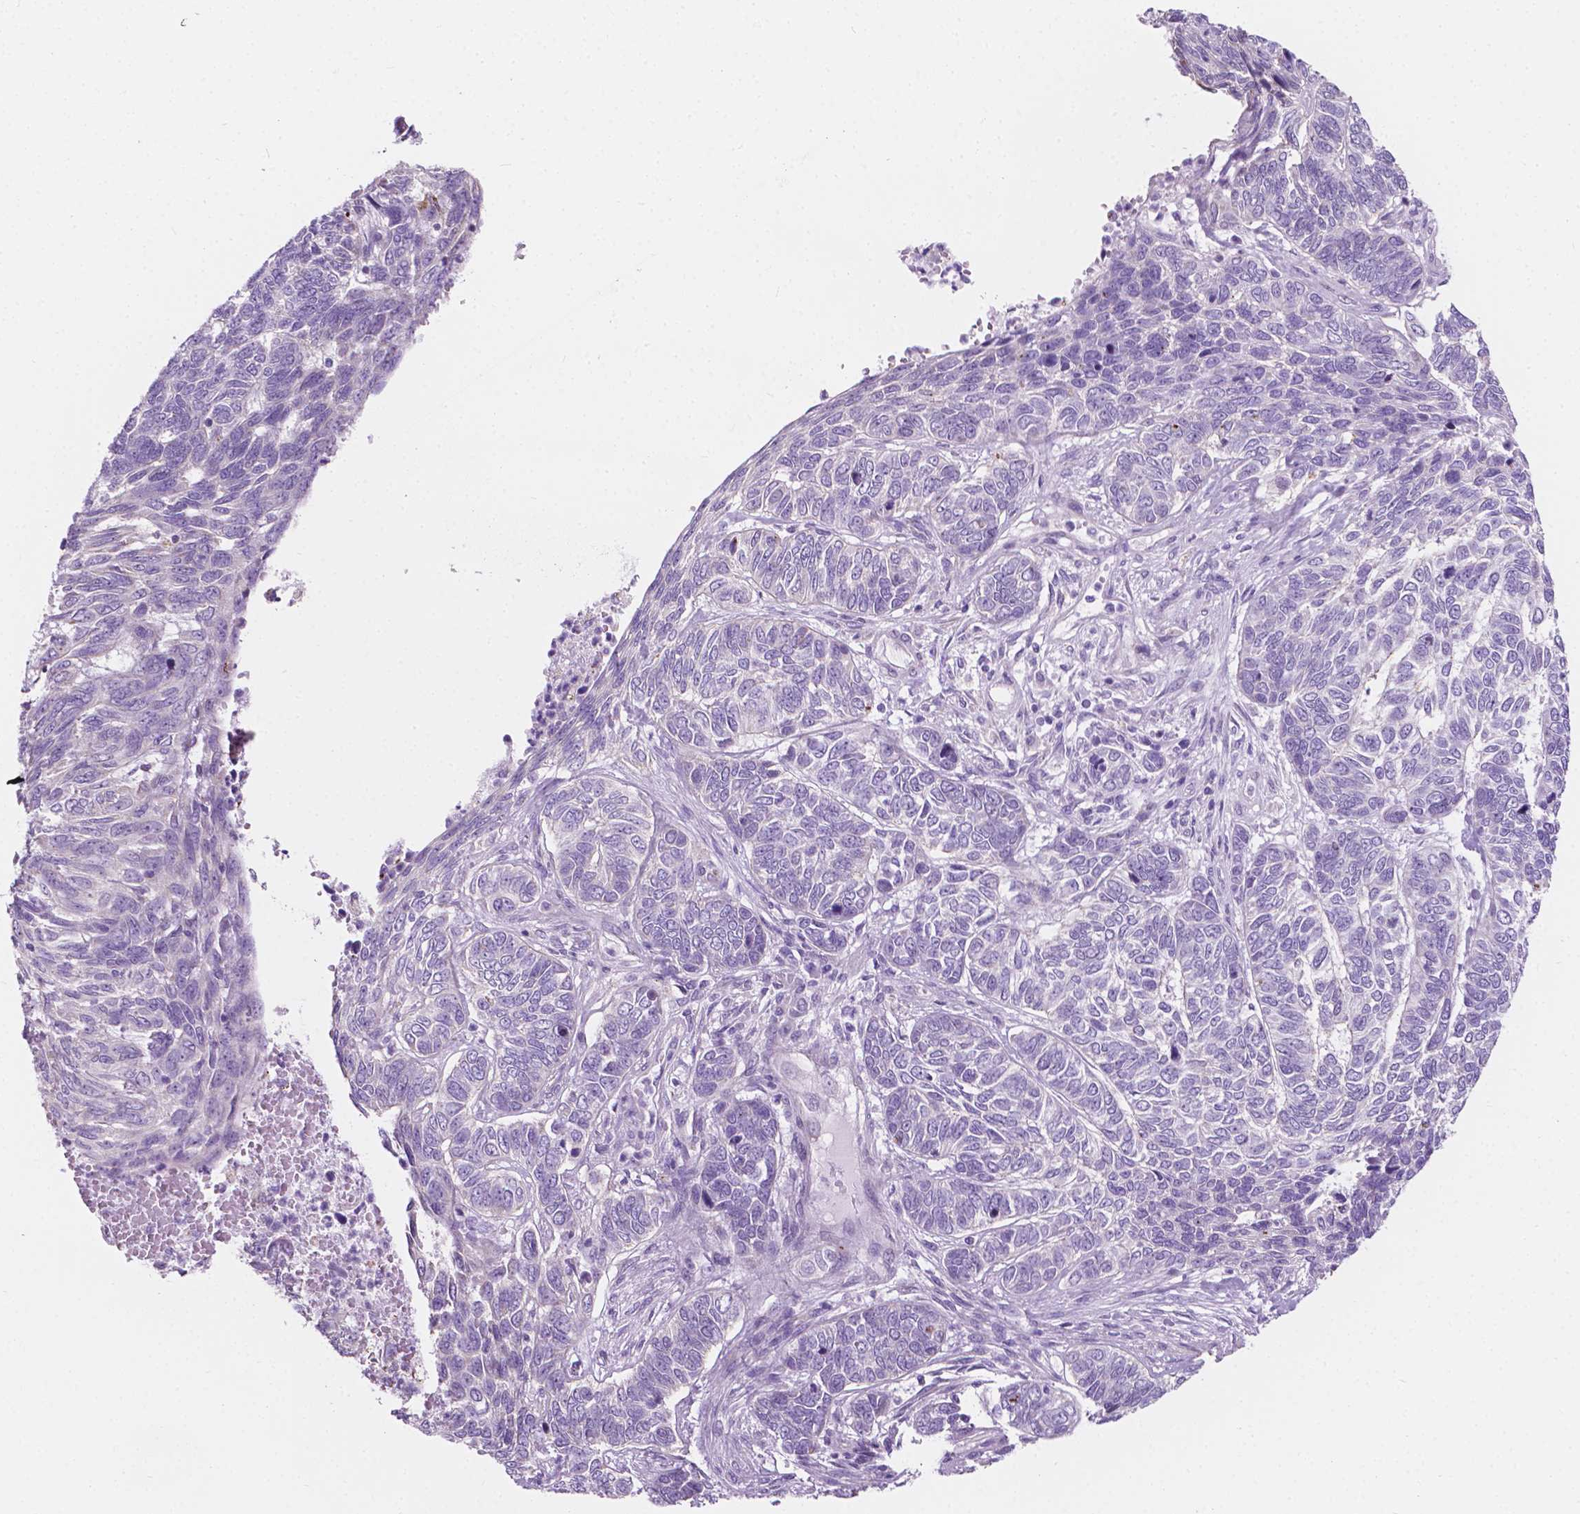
{"staining": {"intensity": "negative", "quantity": "none", "location": "none"}, "tissue": "skin cancer", "cell_type": "Tumor cells", "image_type": "cancer", "snomed": [{"axis": "morphology", "description": "Basal cell carcinoma"}, {"axis": "topography", "description": "Skin"}], "caption": "Immunohistochemistry (IHC) image of neoplastic tissue: human skin cancer (basal cell carcinoma) stained with DAB (3,3'-diaminobenzidine) reveals no significant protein positivity in tumor cells.", "gene": "NOS1AP", "patient": {"sex": "female", "age": 65}}